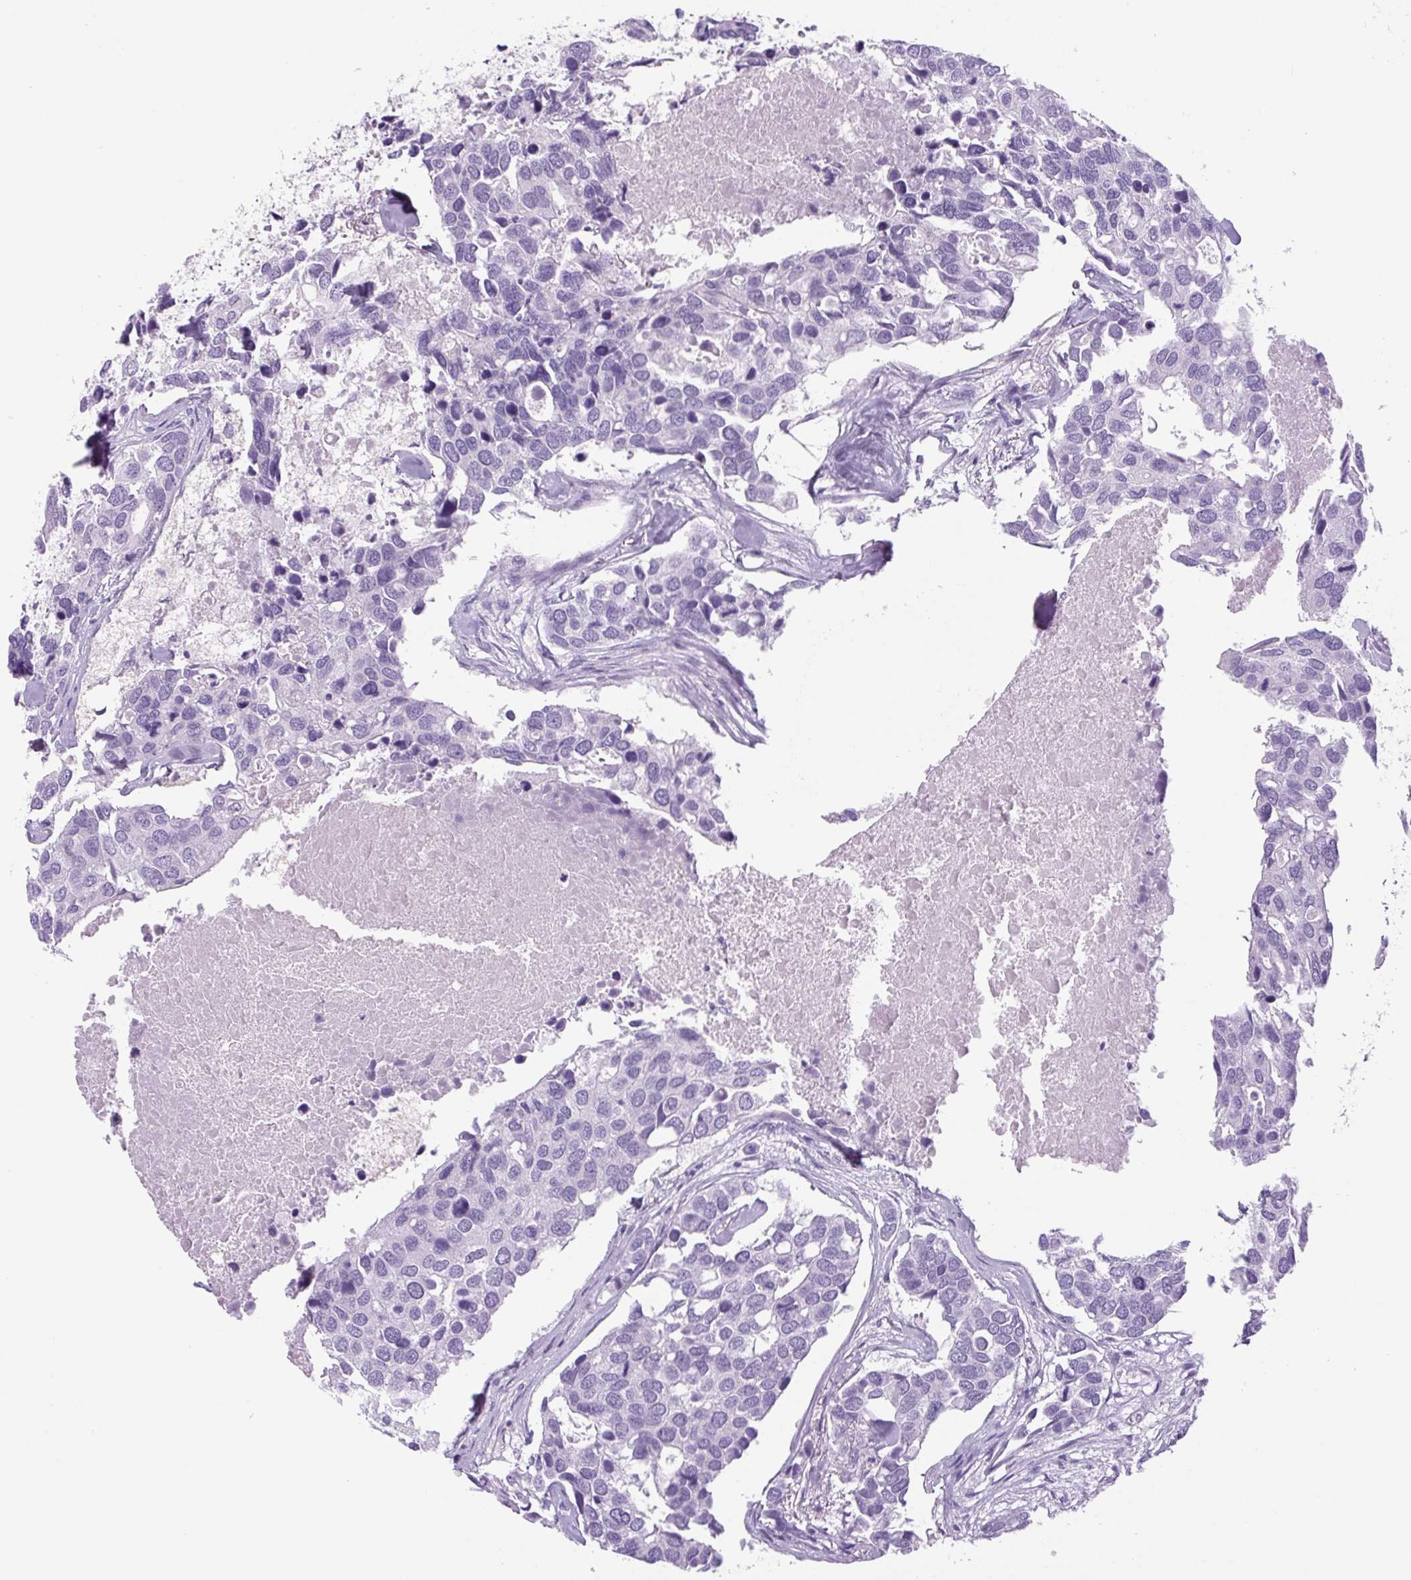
{"staining": {"intensity": "negative", "quantity": "none", "location": "none"}, "tissue": "breast cancer", "cell_type": "Tumor cells", "image_type": "cancer", "snomed": [{"axis": "morphology", "description": "Duct carcinoma"}, {"axis": "topography", "description": "Breast"}], "caption": "The histopathology image displays no significant positivity in tumor cells of invasive ductal carcinoma (breast).", "gene": "PRRT1", "patient": {"sex": "female", "age": 83}}